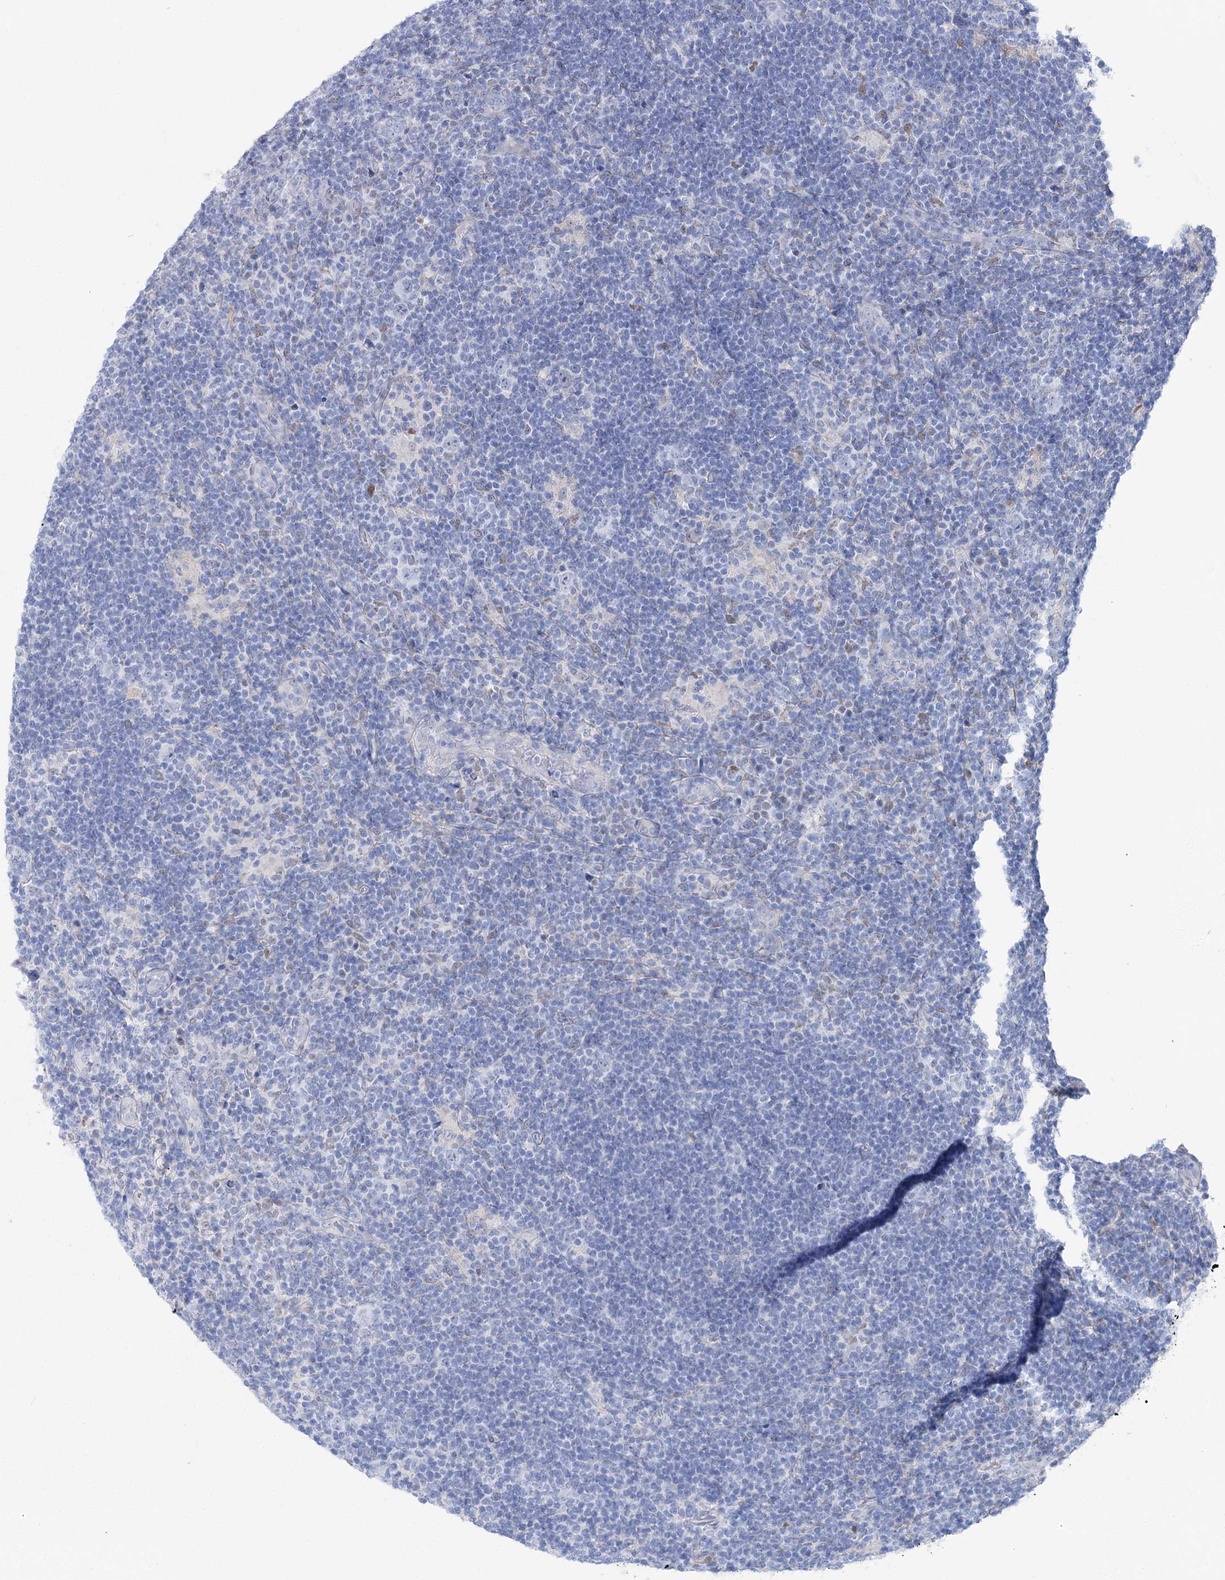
{"staining": {"intensity": "negative", "quantity": "none", "location": "none"}, "tissue": "lymphoma", "cell_type": "Tumor cells", "image_type": "cancer", "snomed": [{"axis": "morphology", "description": "Hodgkin's disease, NOS"}, {"axis": "topography", "description": "Lymph node"}], "caption": "Human Hodgkin's disease stained for a protein using immunohistochemistry (IHC) demonstrates no expression in tumor cells.", "gene": "UGDH", "patient": {"sex": "female", "age": 57}}